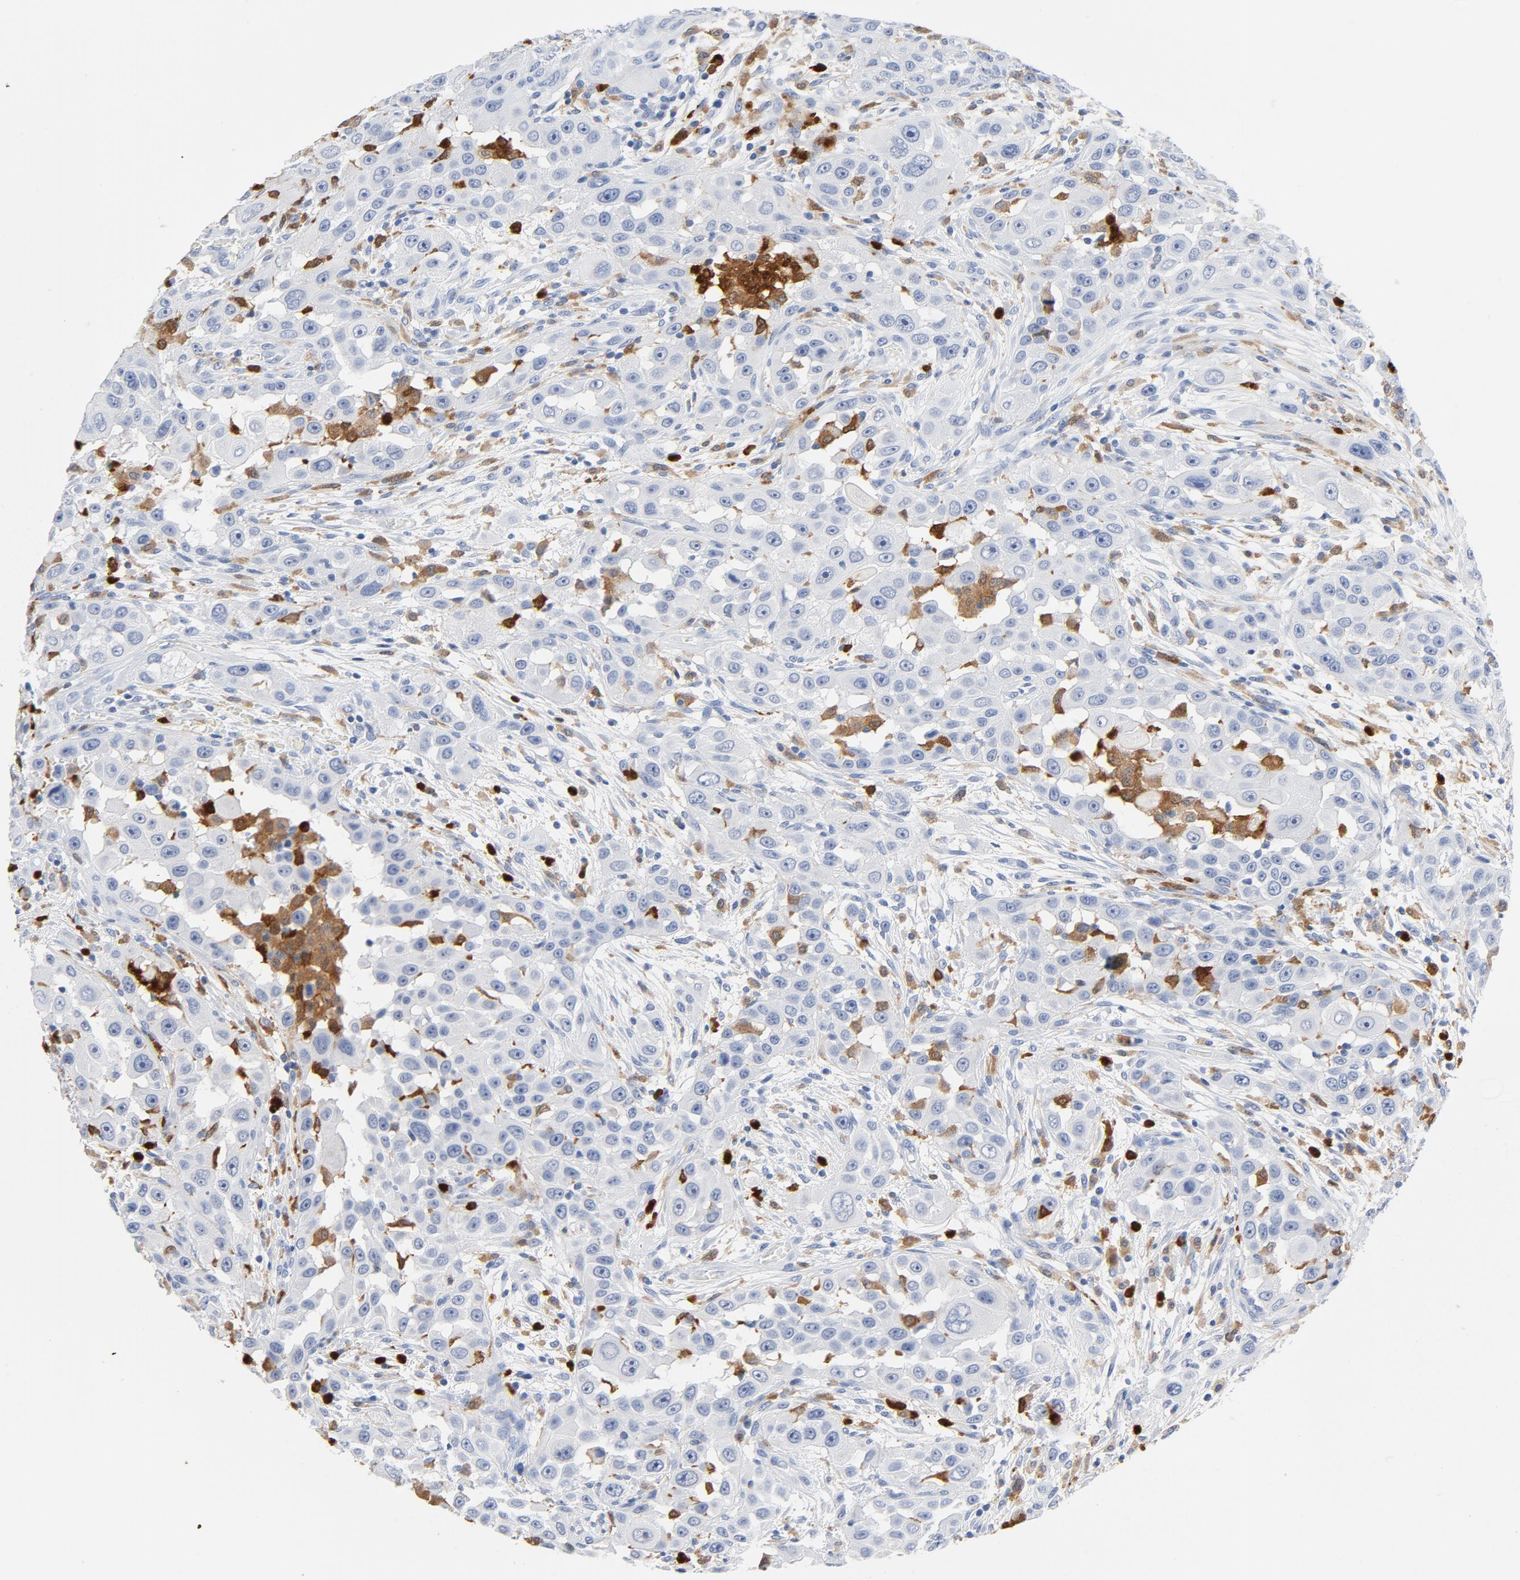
{"staining": {"intensity": "negative", "quantity": "none", "location": "none"}, "tissue": "head and neck cancer", "cell_type": "Tumor cells", "image_type": "cancer", "snomed": [{"axis": "morphology", "description": "Carcinoma, NOS"}, {"axis": "topography", "description": "Head-Neck"}], "caption": "High magnification brightfield microscopy of head and neck cancer stained with DAB (brown) and counterstained with hematoxylin (blue): tumor cells show no significant staining.", "gene": "NCF1", "patient": {"sex": "male", "age": 87}}